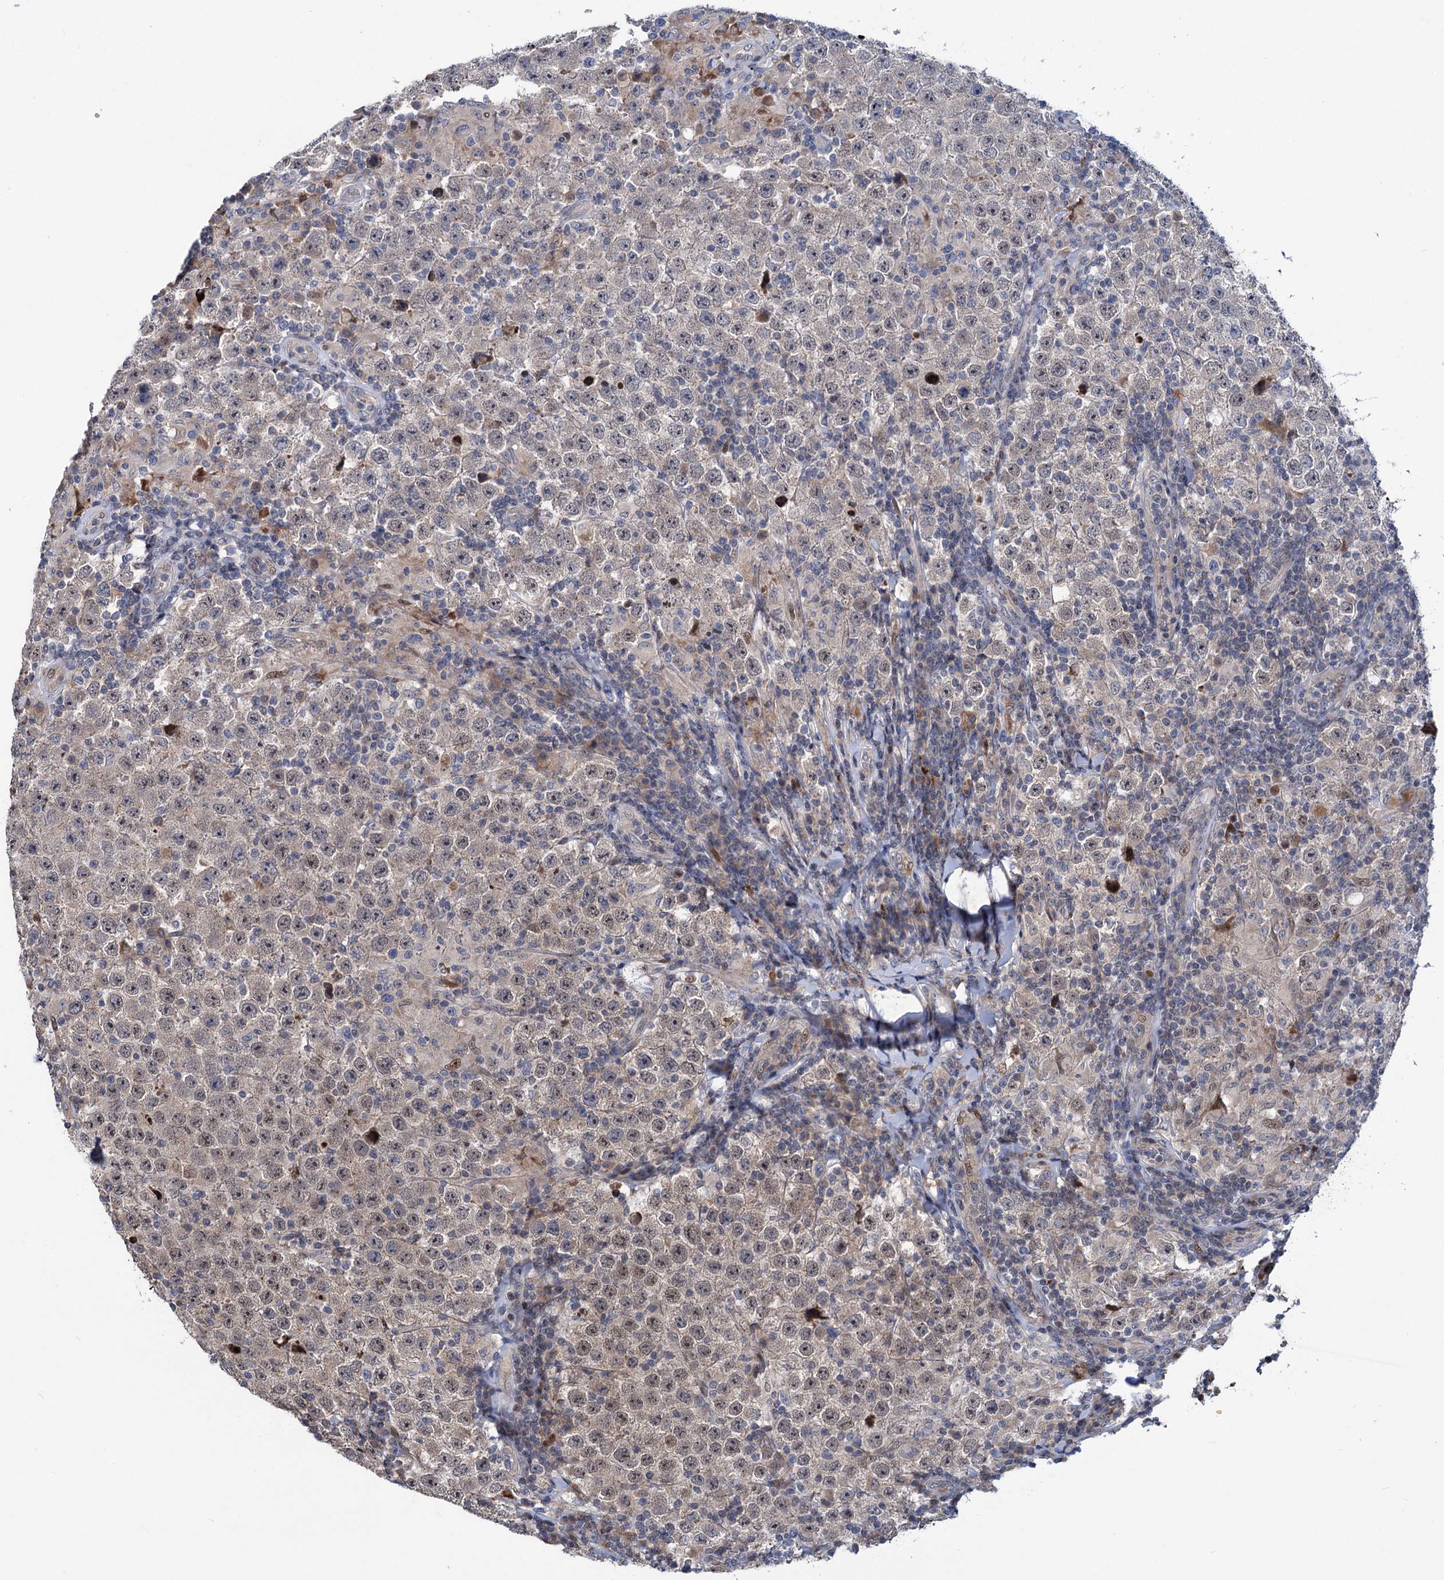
{"staining": {"intensity": "moderate", "quantity": "<25%", "location": "nuclear"}, "tissue": "testis cancer", "cell_type": "Tumor cells", "image_type": "cancer", "snomed": [{"axis": "morphology", "description": "Normal tissue, NOS"}, {"axis": "morphology", "description": "Urothelial carcinoma, High grade"}, {"axis": "morphology", "description": "Seminoma, NOS"}, {"axis": "morphology", "description": "Carcinoma, Embryonal, NOS"}, {"axis": "topography", "description": "Urinary bladder"}, {"axis": "topography", "description": "Testis"}], "caption": "An image of human testis cancer stained for a protein displays moderate nuclear brown staining in tumor cells.", "gene": "UBR1", "patient": {"sex": "male", "age": 41}}